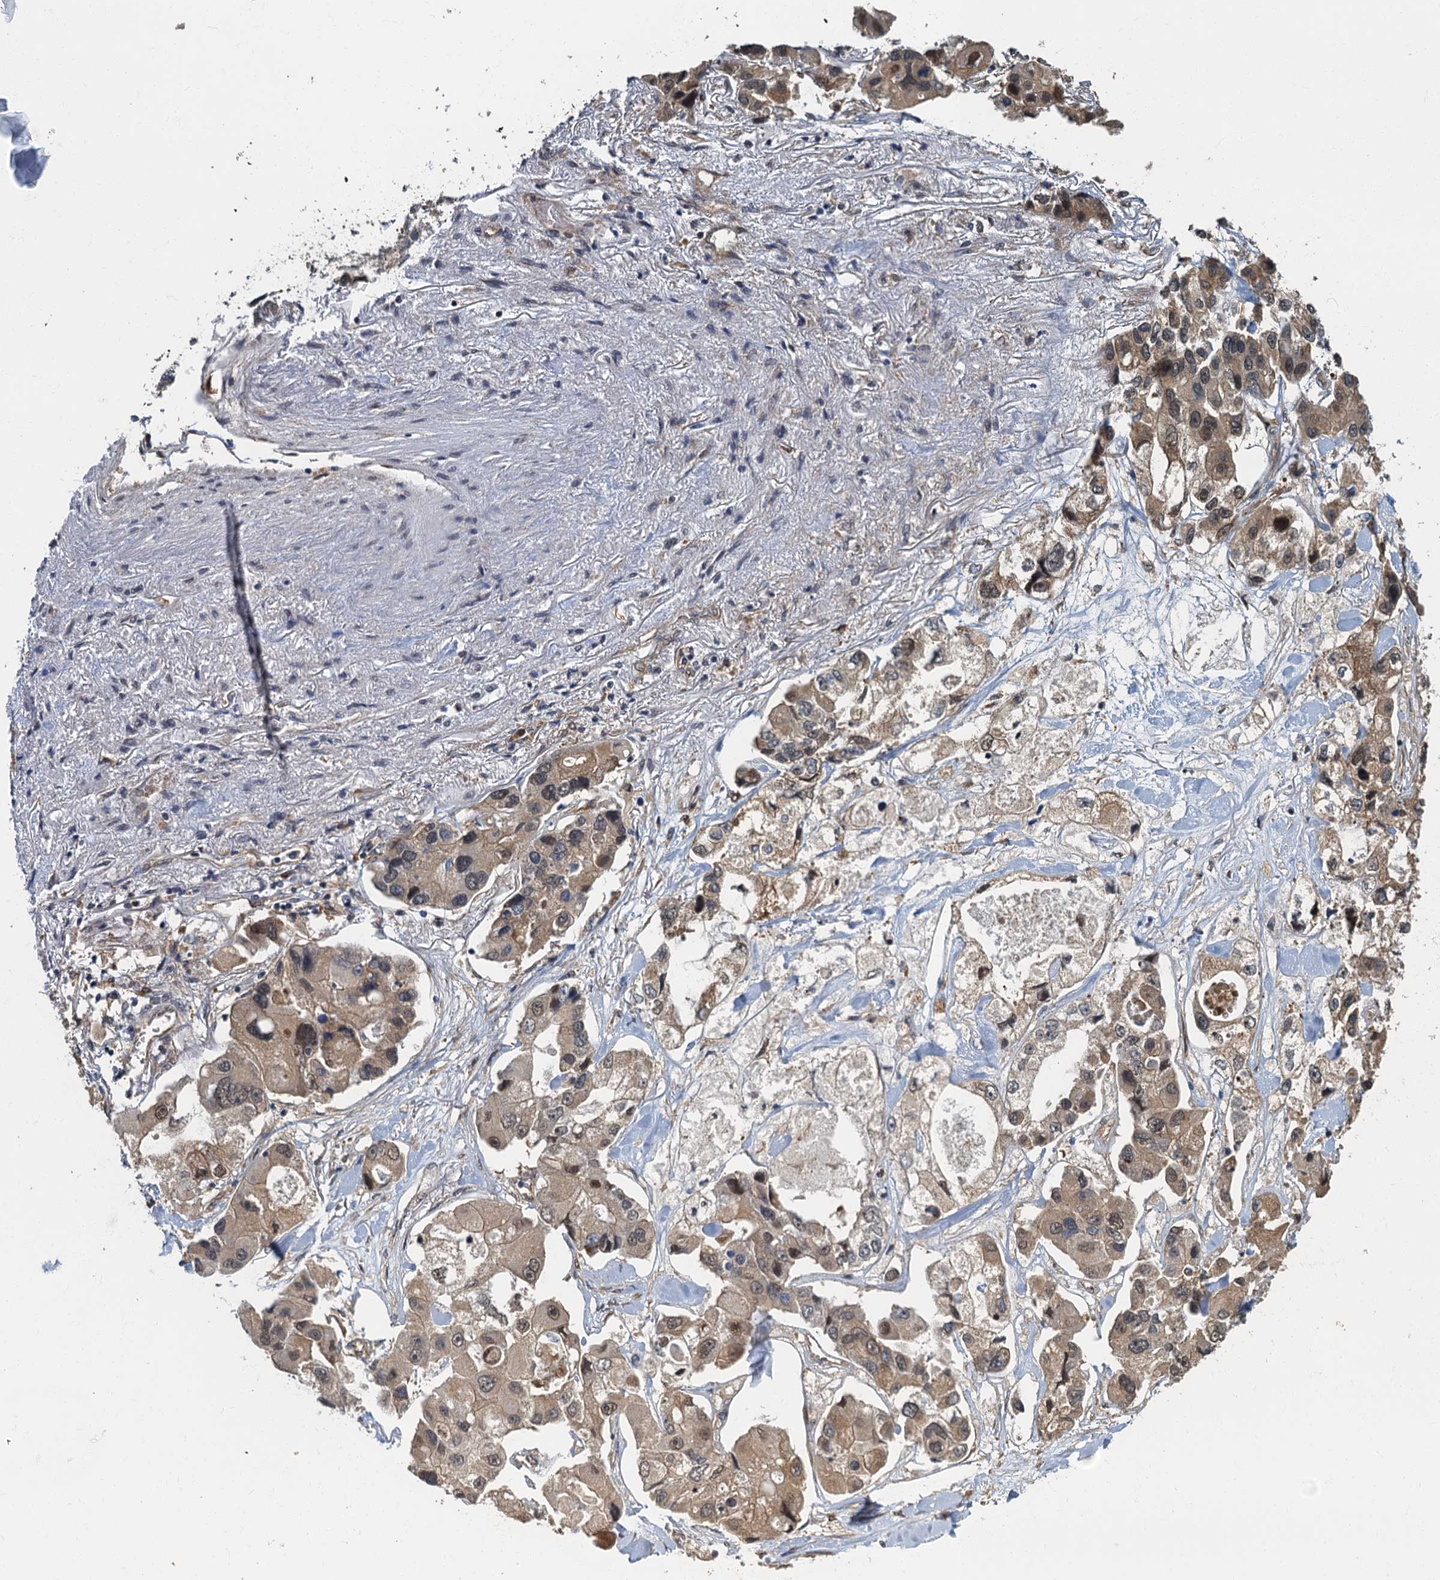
{"staining": {"intensity": "moderate", "quantity": "25%-75%", "location": "nuclear"}, "tissue": "lung cancer", "cell_type": "Tumor cells", "image_type": "cancer", "snomed": [{"axis": "morphology", "description": "Adenocarcinoma, NOS"}, {"axis": "topography", "description": "Lung"}], "caption": "Human lung adenocarcinoma stained for a protein (brown) exhibits moderate nuclear positive staining in approximately 25%-75% of tumor cells.", "gene": "TBCK", "patient": {"sex": "female", "age": 54}}